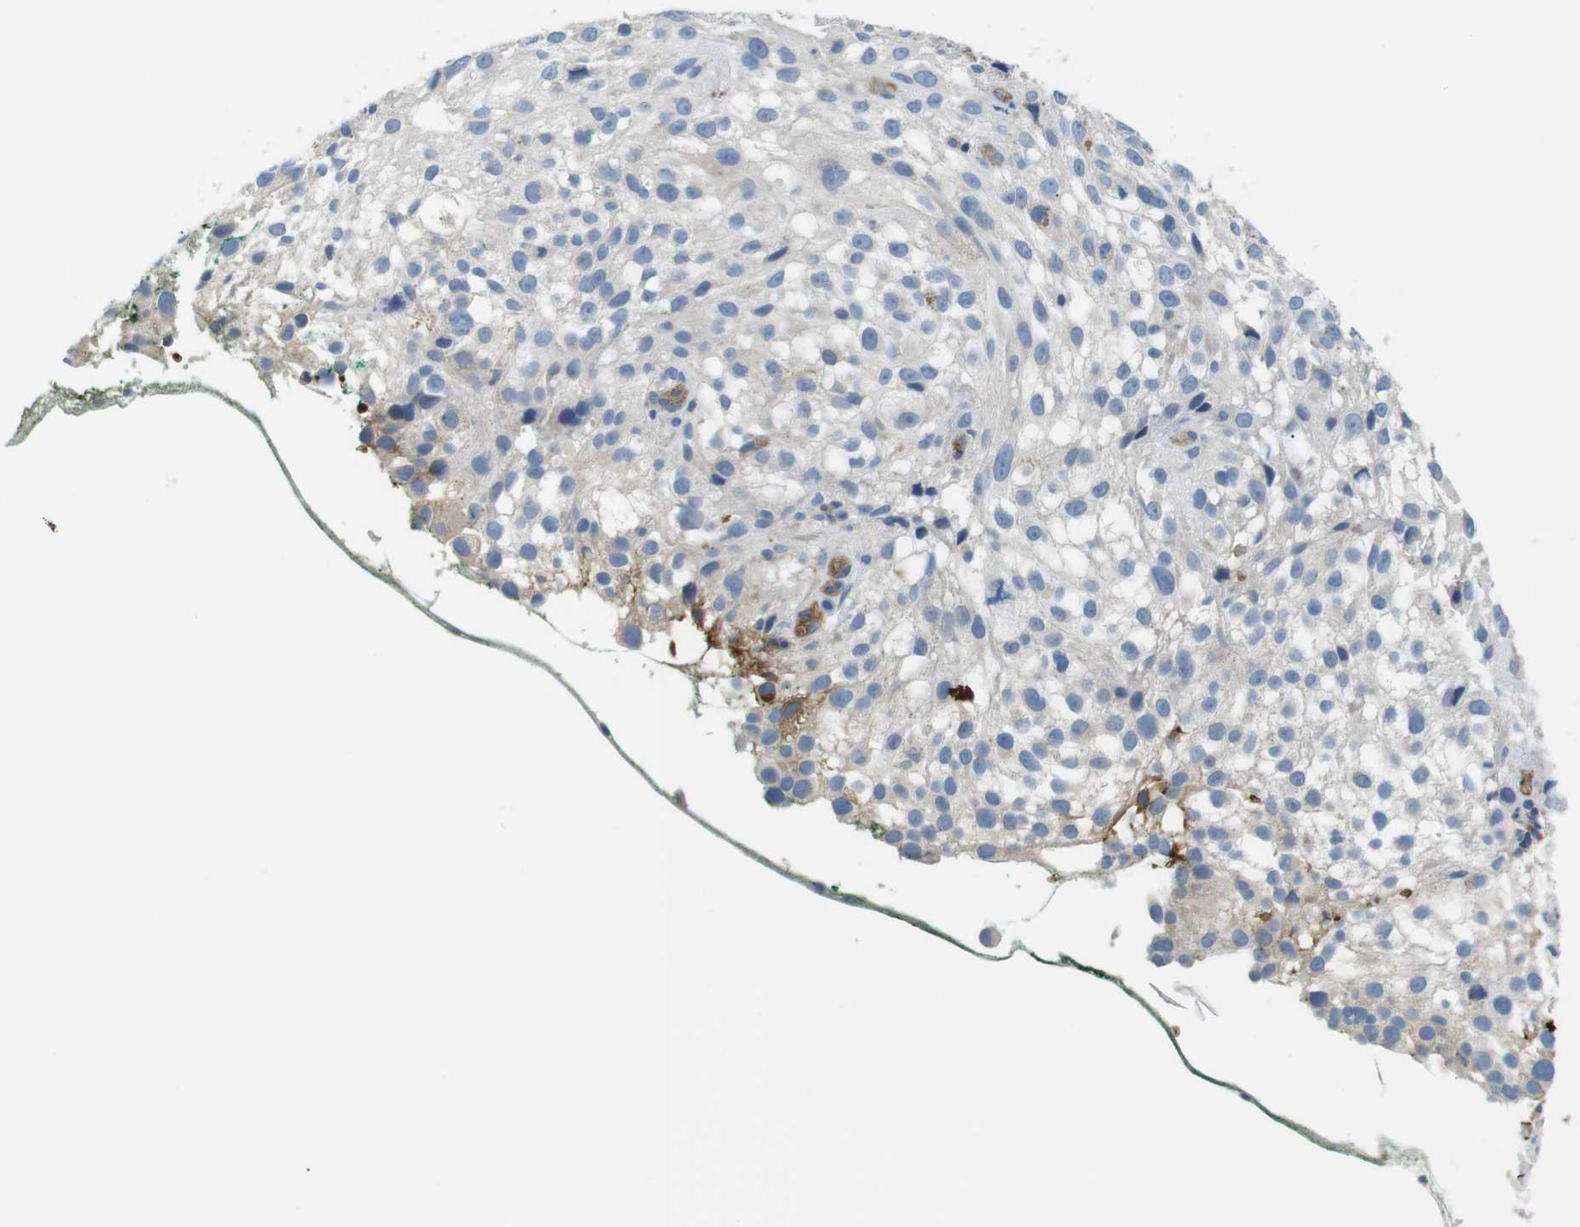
{"staining": {"intensity": "negative", "quantity": "none", "location": "none"}, "tissue": "melanoma", "cell_type": "Tumor cells", "image_type": "cancer", "snomed": [{"axis": "morphology", "description": "Necrosis, NOS"}, {"axis": "morphology", "description": "Malignant melanoma, NOS"}, {"axis": "topography", "description": "Skin"}], "caption": "The histopathology image demonstrates no significant positivity in tumor cells of melanoma.", "gene": "ADCY10", "patient": {"sex": "female", "age": 87}}